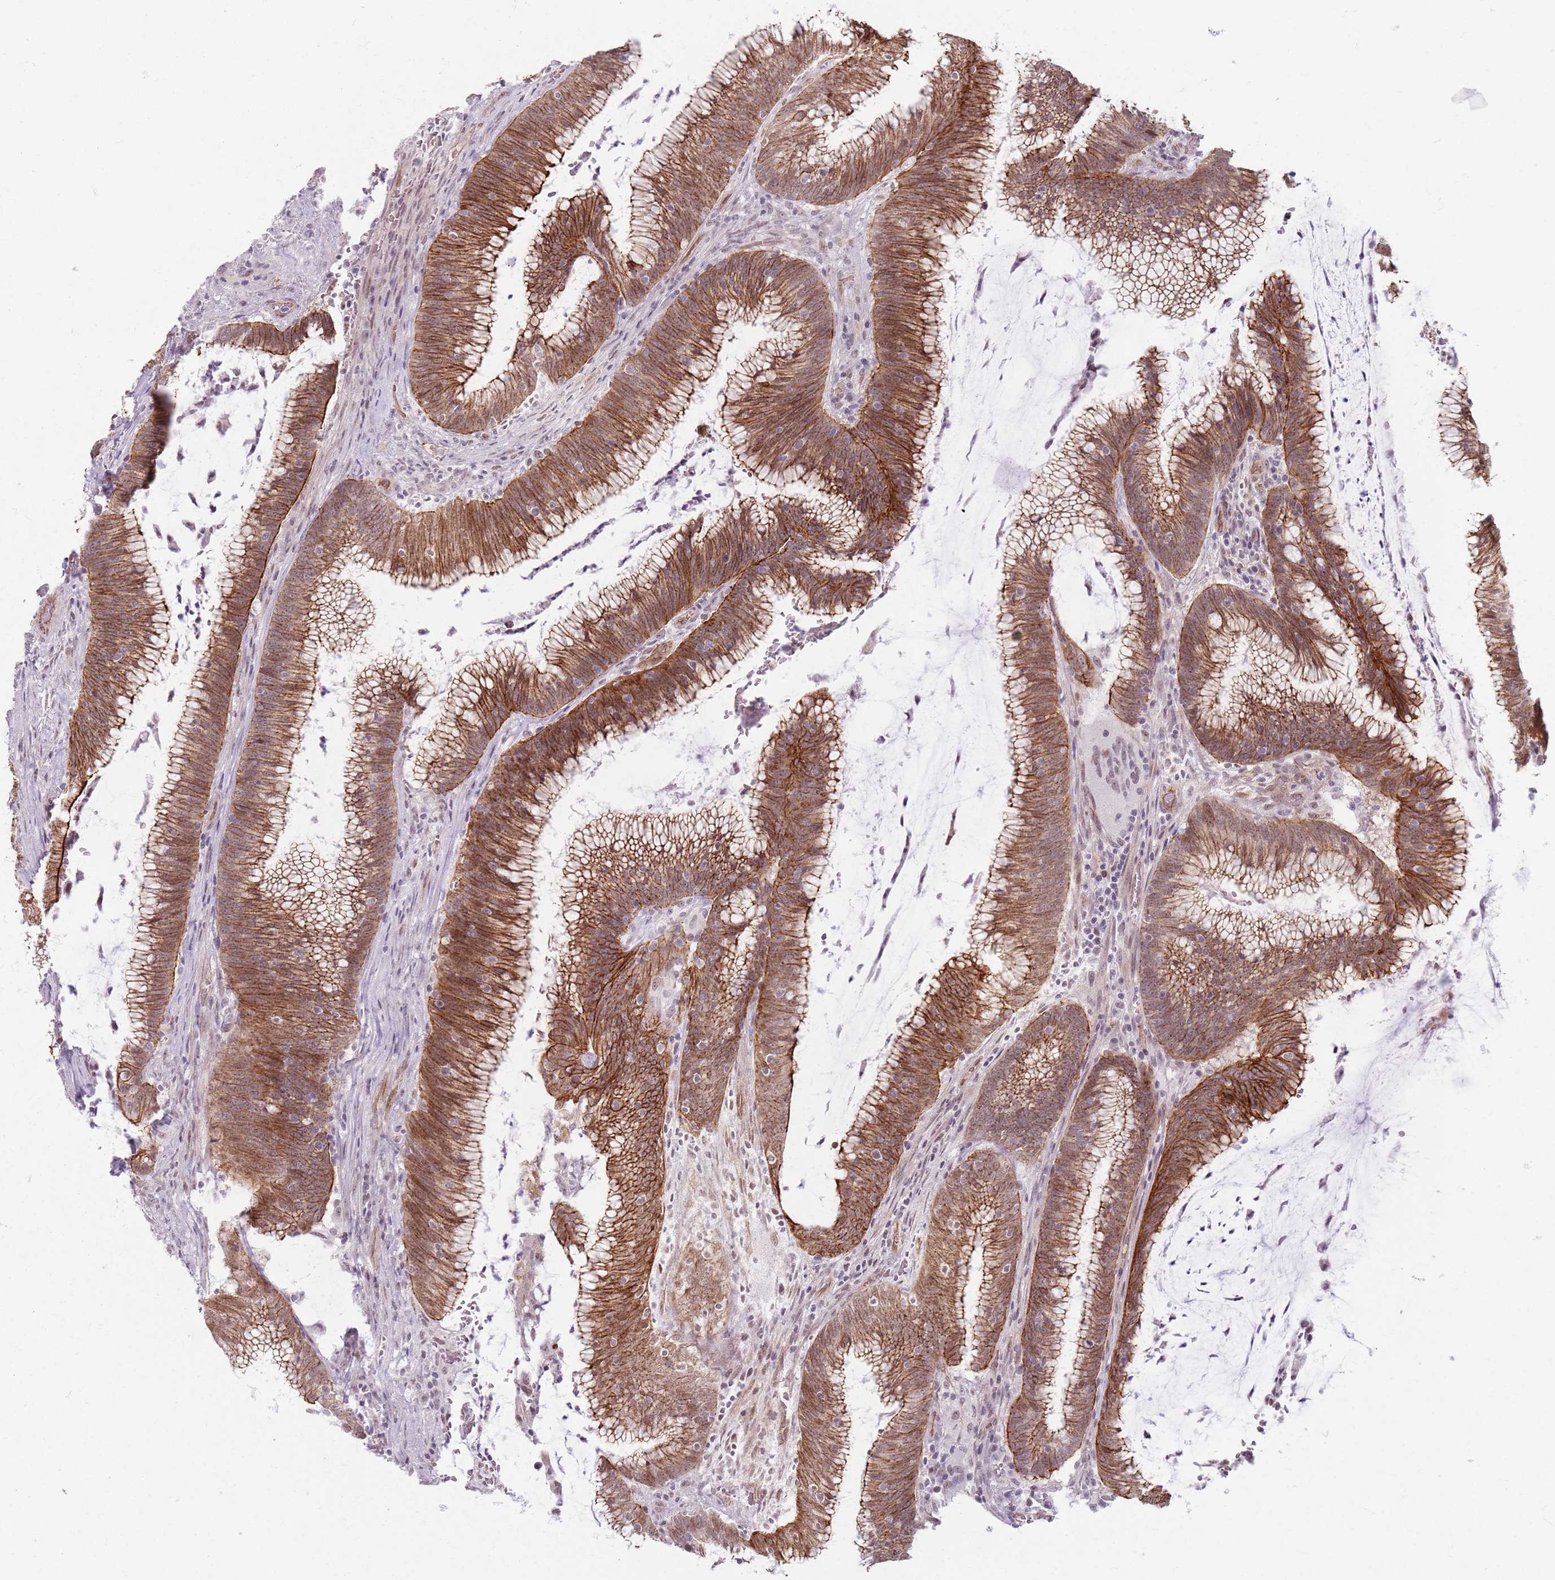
{"staining": {"intensity": "strong", "quantity": ">75%", "location": "cytoplasmic/membranous"}, "tissue": "colorectal cancer", "cell_type": "Tumor cells", "image_type": "cancer", "snomed": [{"axis": "morphology", "description": "Adenocarcinoma, NOS"}, {"axis": "topography", "description": "Rectum"}], "caption": "Immunohistochemical staining of colorectal adenocarcinoma shows high levels of strong cytoplasmic/membranous expression in approximately >75% of tumor cells.", "gene": "KCNA5", "patient": {"sex": "female", "age": 77}}